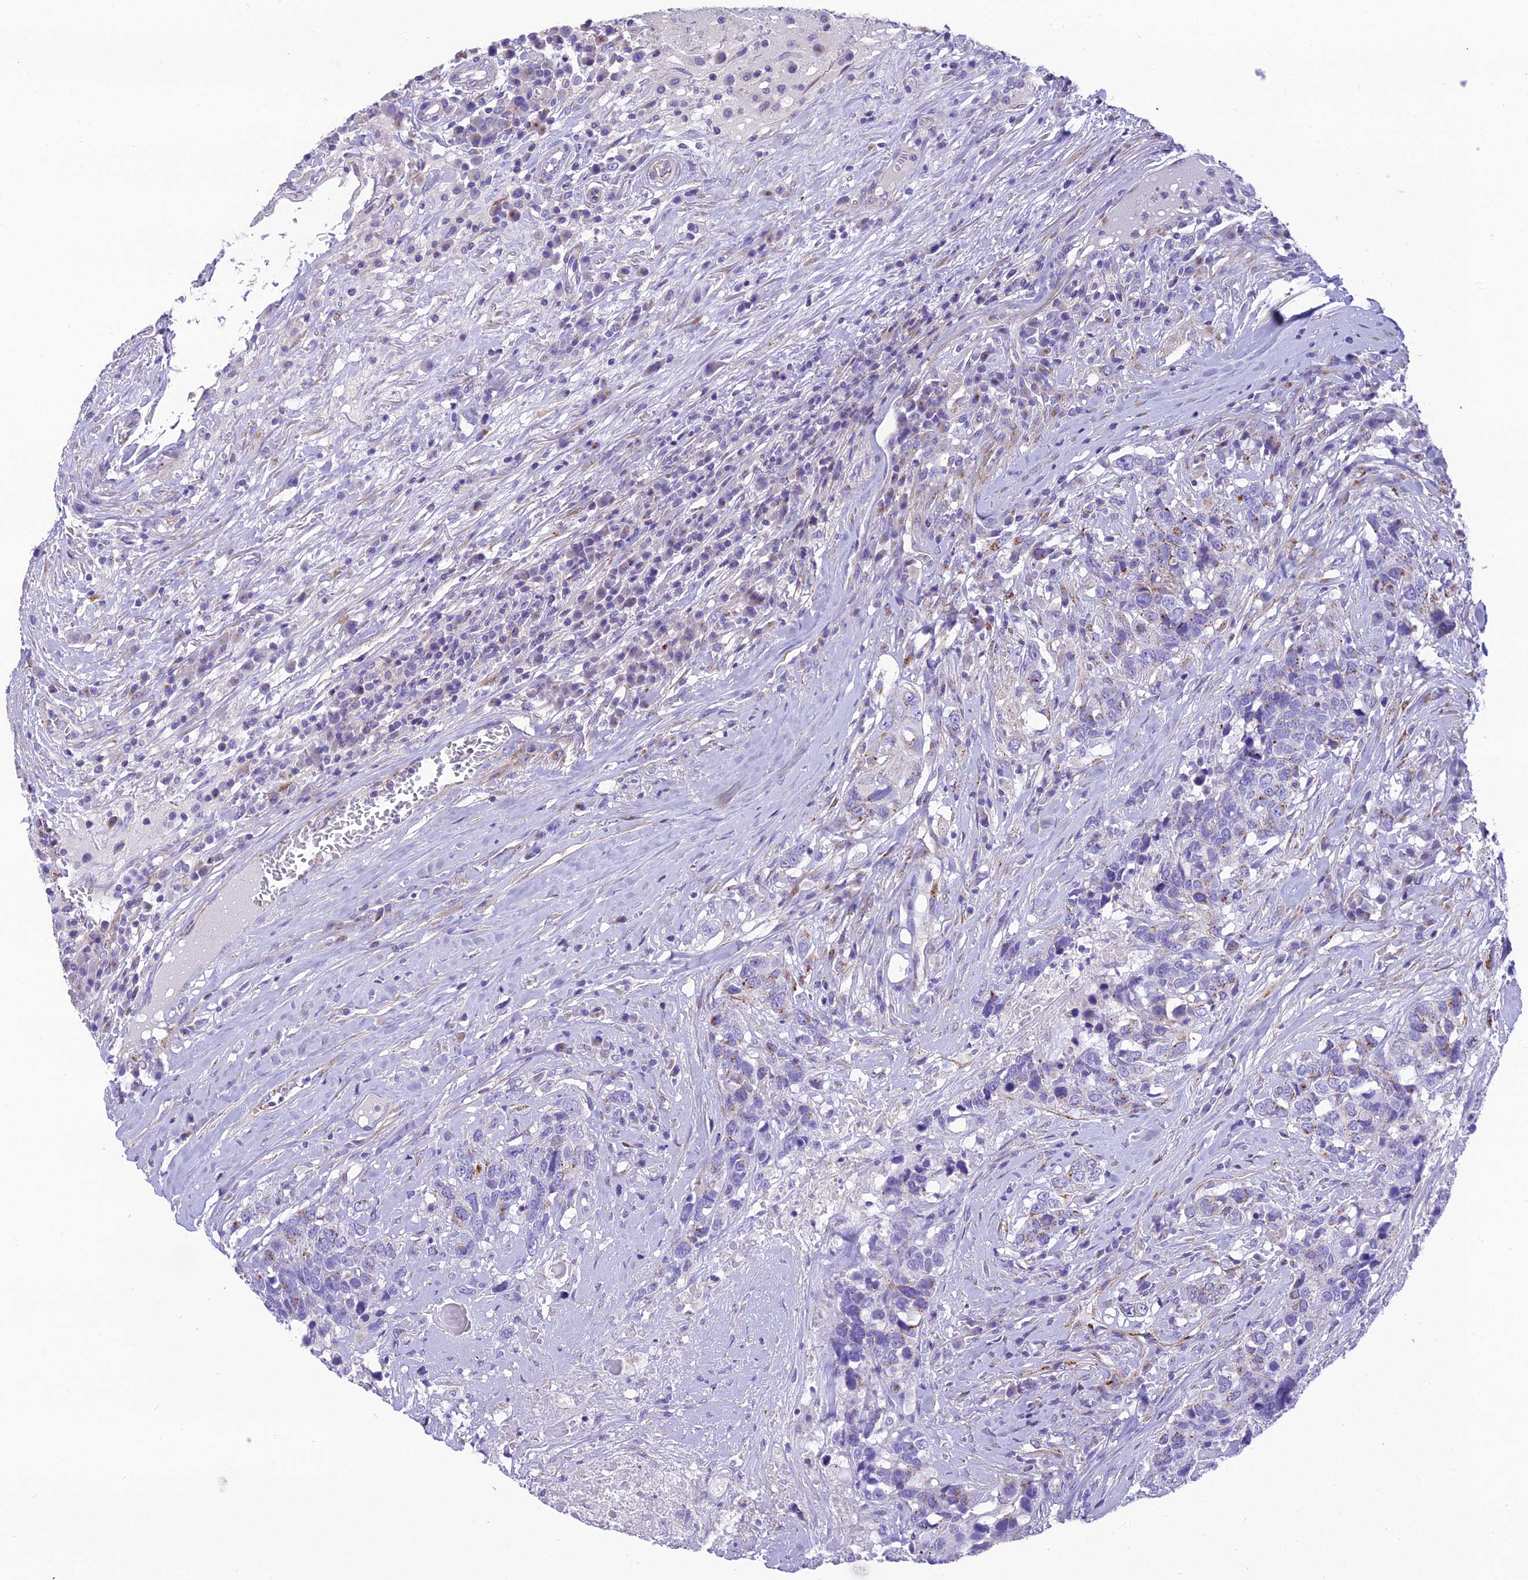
{"staining": {"intensity": "moderate", "quantity": "<25%", "location": "cytoplasmic/membranous"}, "tissue": "head and neck cancer", "cell_type": "Tumor cells", "image_type": "cancer", "snomed": [{"axis": "morphology", "description": "Squamous cell carcinoma, NOS"}, {"axis": "topography", "description": "Head-Neck"}], "caption": "Moderate cytoplasmic/membranous staining for a protein is appreciated in about <25% of tumor cells of head and neck cancer (squamous cell carcinoma) using IHC.", "gene": "GFRA1", "patient": {"sex": "male", "age": 66}}